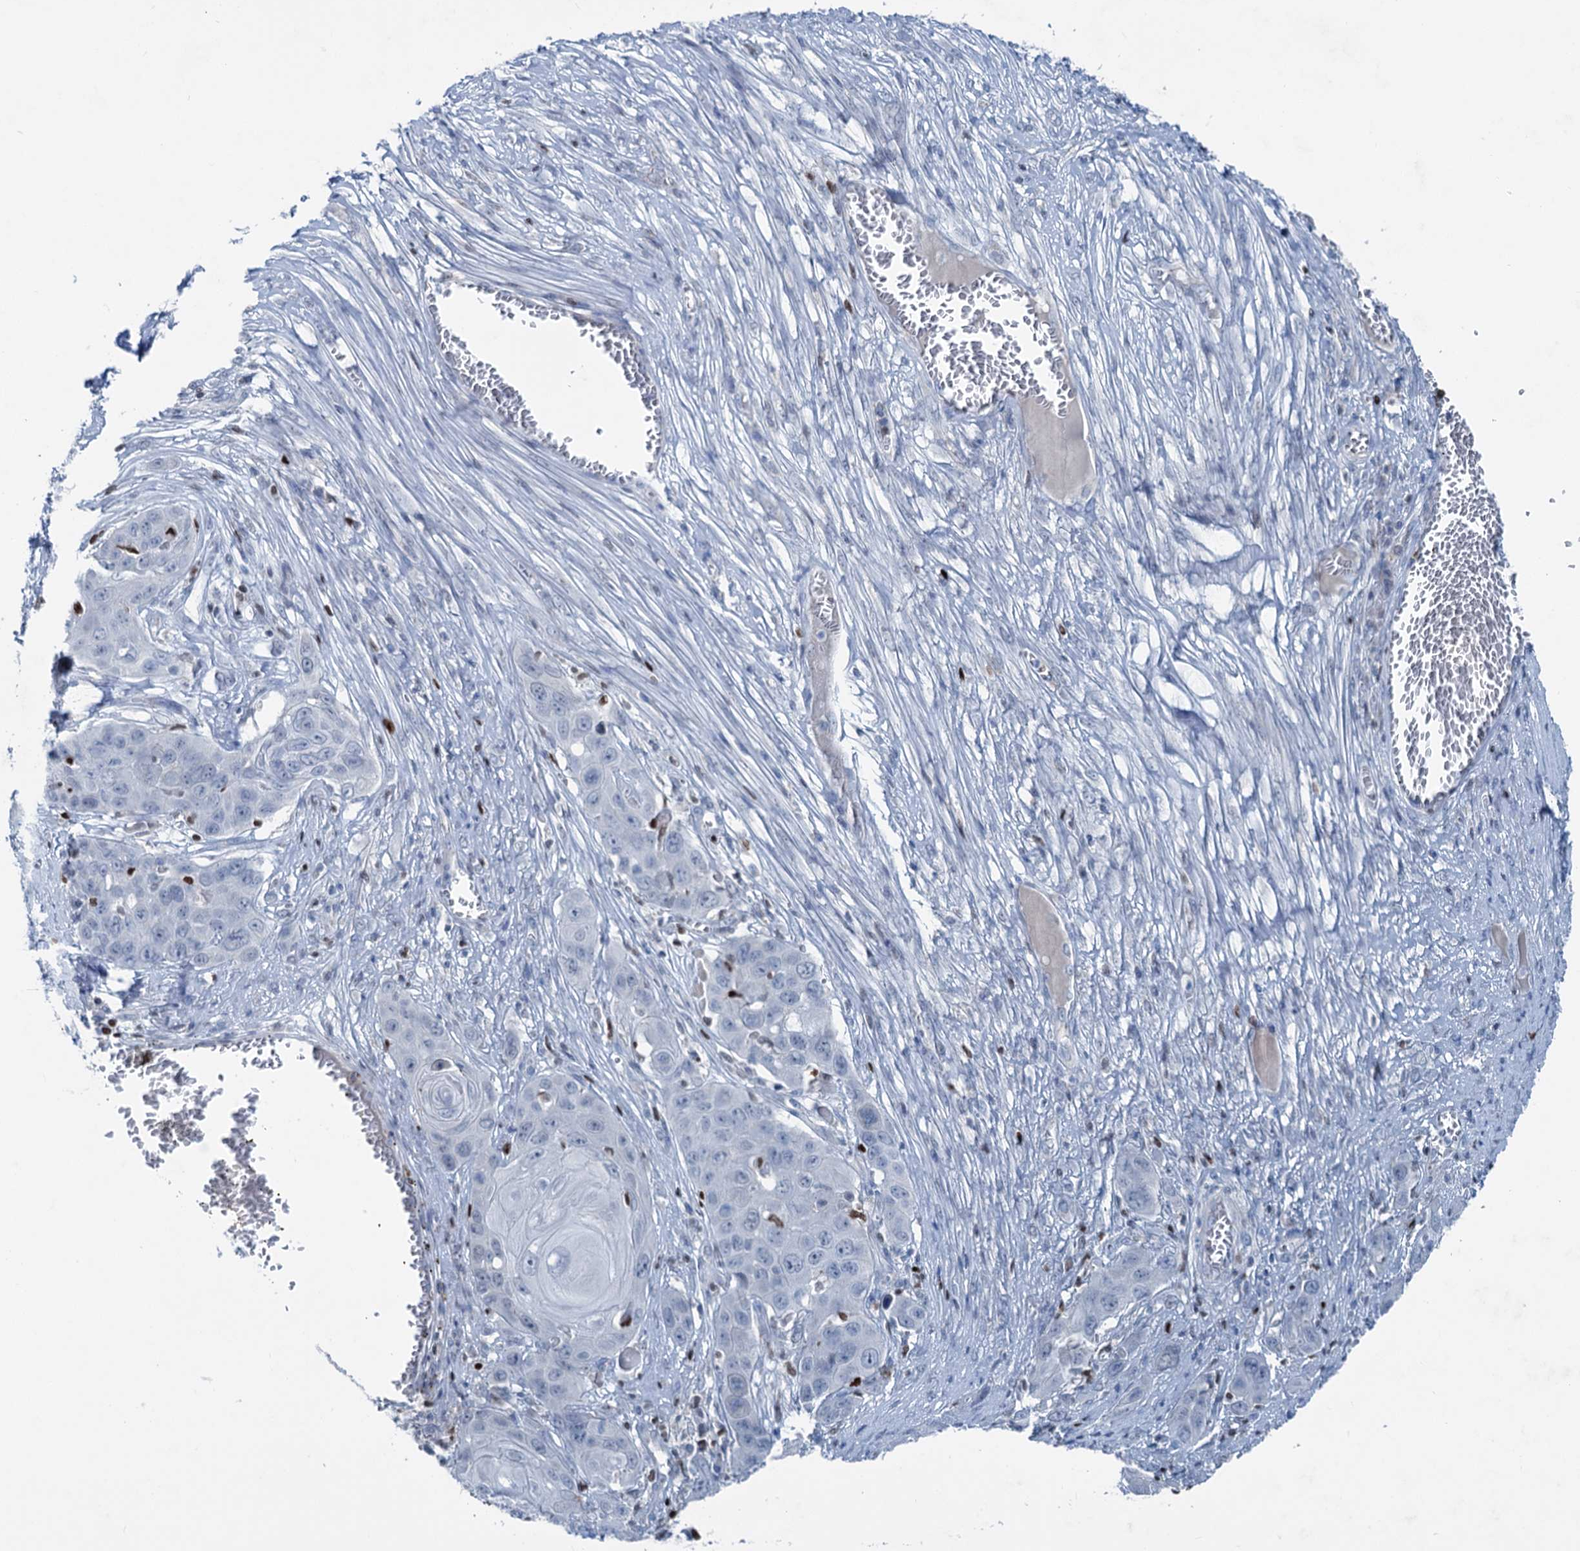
{"staining": {"intensity": "negative", "quantity": "none", "location": "none"}, "tissue": "skin cancer", "cell_type": "Tumor cells", "image_type": "cancer", "snomed": [{"axis": "morphology", "description": "Squamous cell carcinoma, NOS"}, {"axis": "topography", "description": "Skin"}], "caption": "IHC of human squamous cell carcinoma (skin) exhibits no staining in tumor cells. The staining was performed using DAB to visualize the protein expression in brown, while the nuclei were stained in blue with hematoxylin (Magnification: 20x).", "gene": "ELP4", "patient": {"sex": "male", "age": 55}}